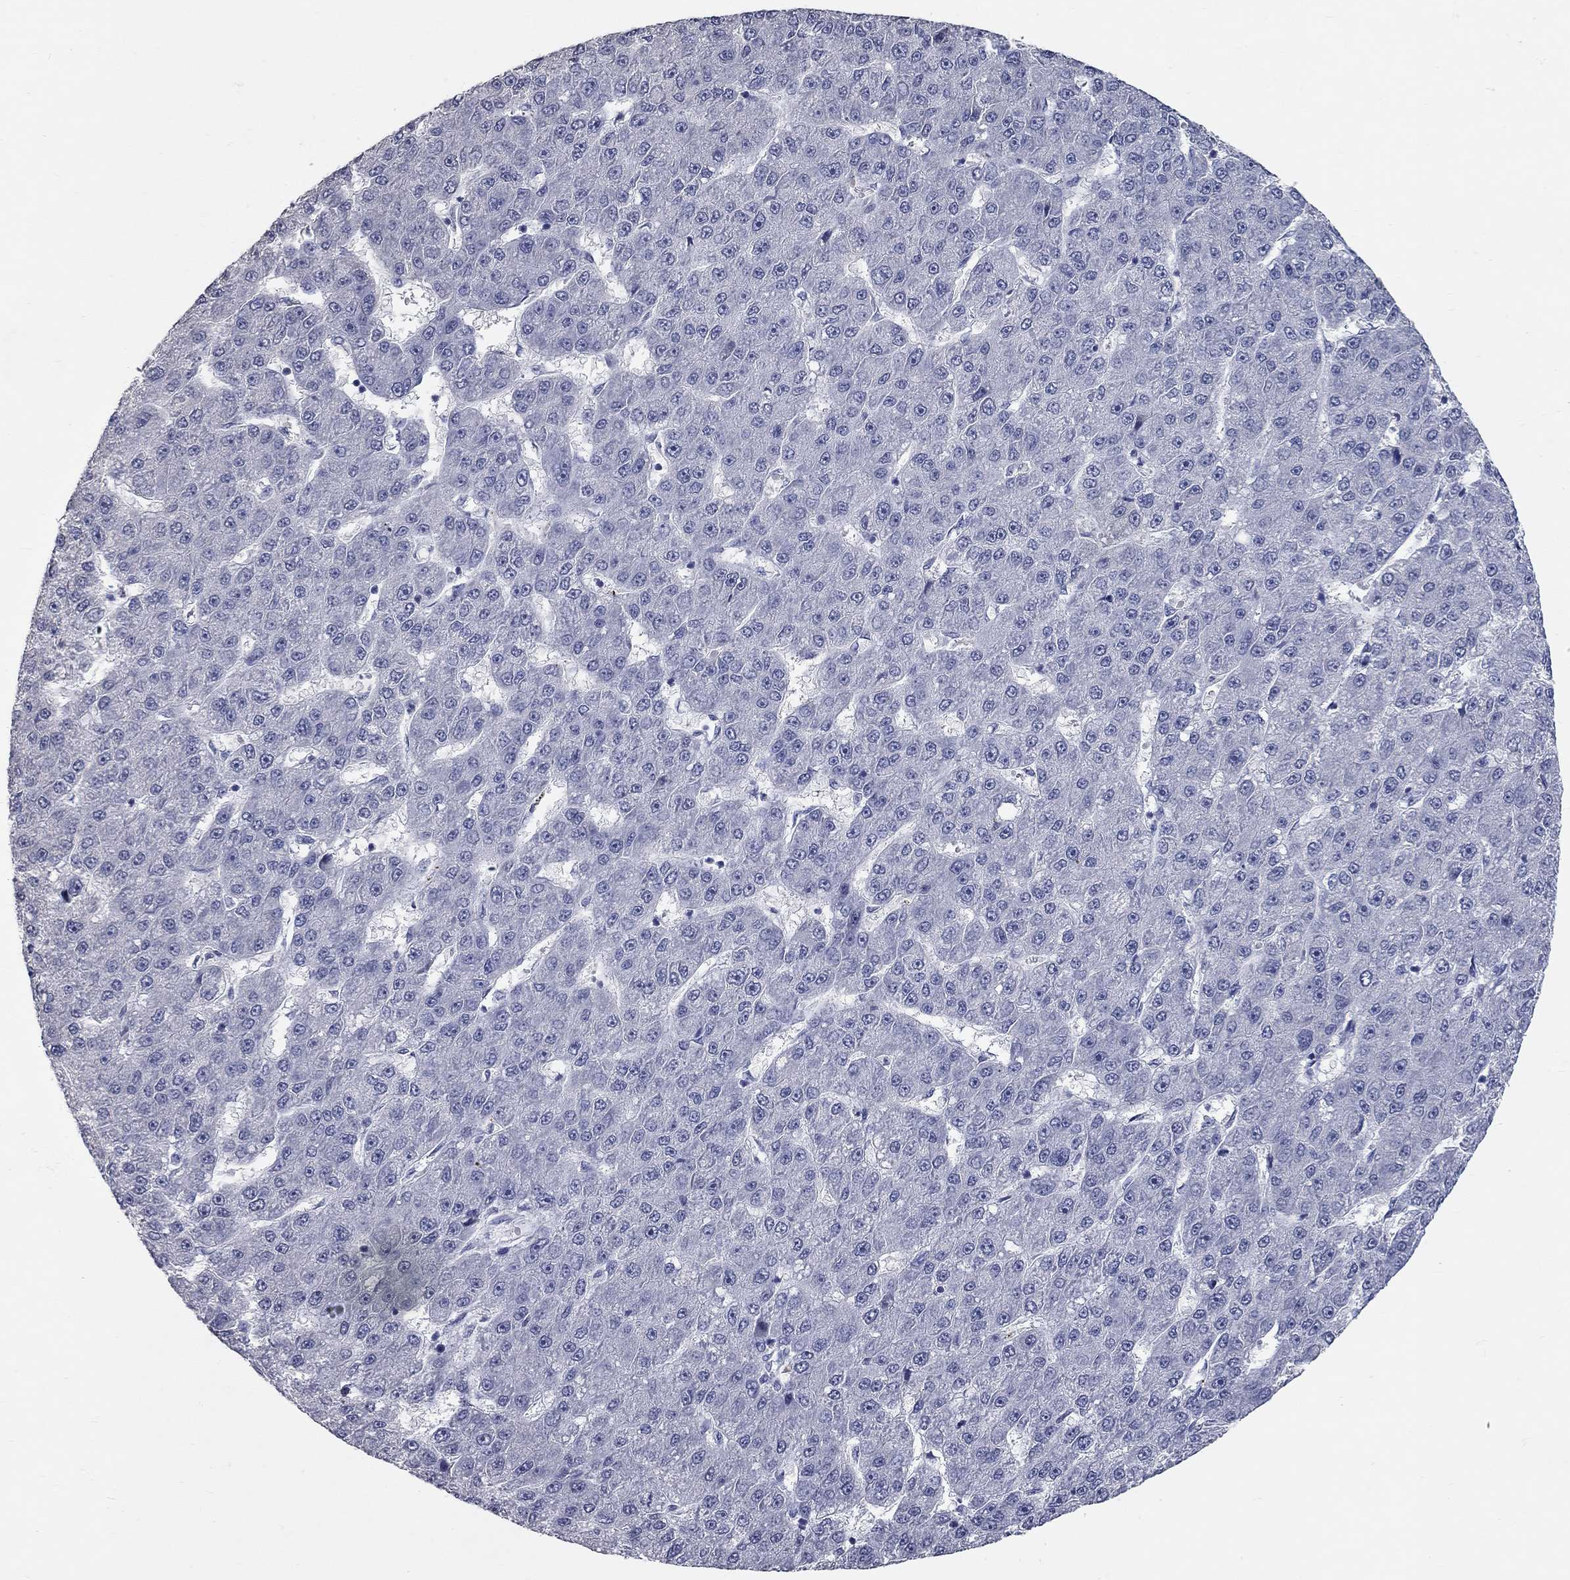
{"staining": {"intensity": "negative", "quantity": "none", "location": "none"}, "tissue": "liver cancer", "cell_type": "Tumor cells", "image_type": "cancer", "snomed": [{"axis": "morphology", "description": "Carcinoma, Hepatocellular, NOS"}, {"axis": "topography", "description": "Liver"}], "caption": "This is a histopathology image of immunohistochemistry (IHC) staining of hepatocellular carcinoma (liver), which shows no staining in tumor cells.", "gene": "SYT12", "patient": {"sex": "male", "age": 67}}